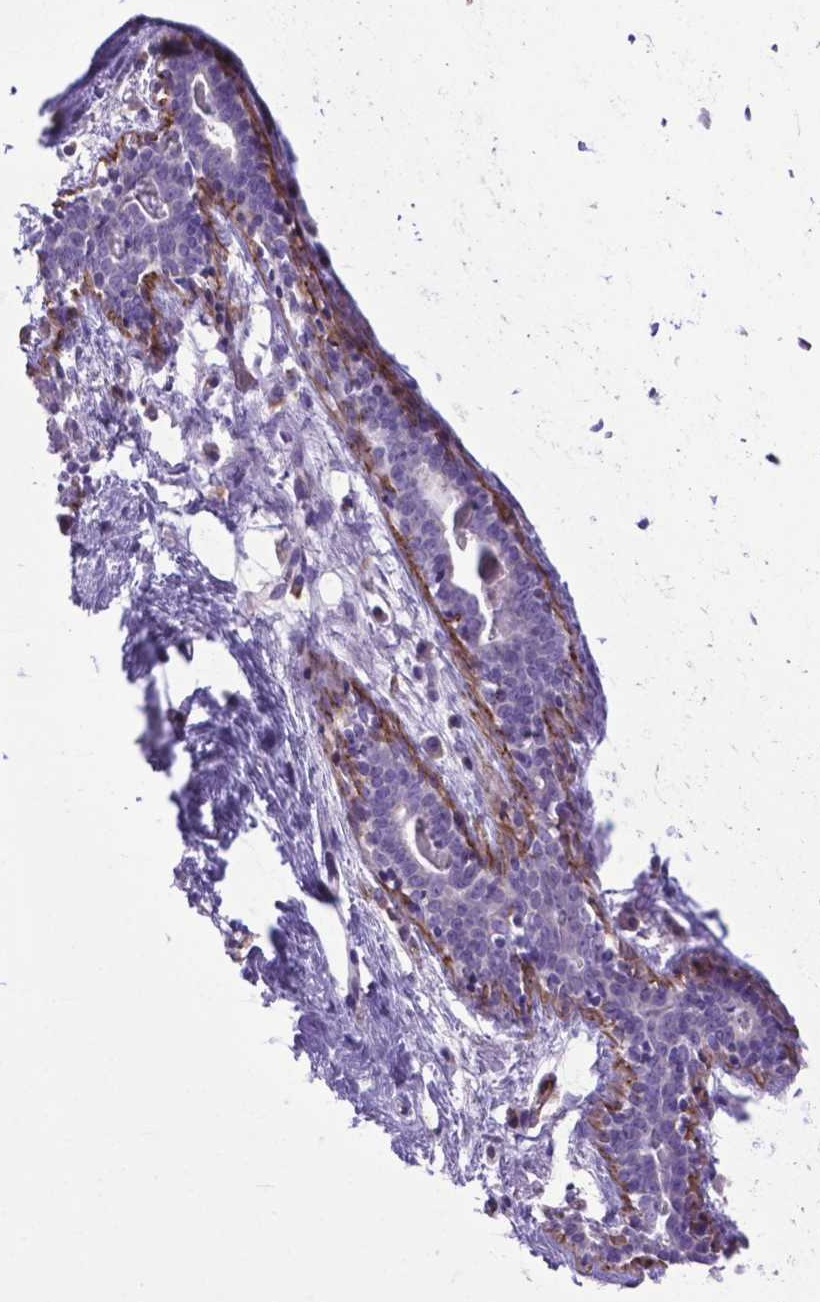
{"staining": {"intensity": "negative", "quantity": "none", "location": "none"}, "tissue": "breast", "cell_type": "Adipocytes", "image_type": "normal", "snomed": [{"axis": "morphology", "description": "Normal tissue, NOS"}, {"axis": "topography", "description": "Breast"}], "caption": "Breast stained for a protein using immunohistochemistry demonstrates no positivity adipocytes.", "gene": "LZTR1", "patient": {"sex": "female", "age": 27}}